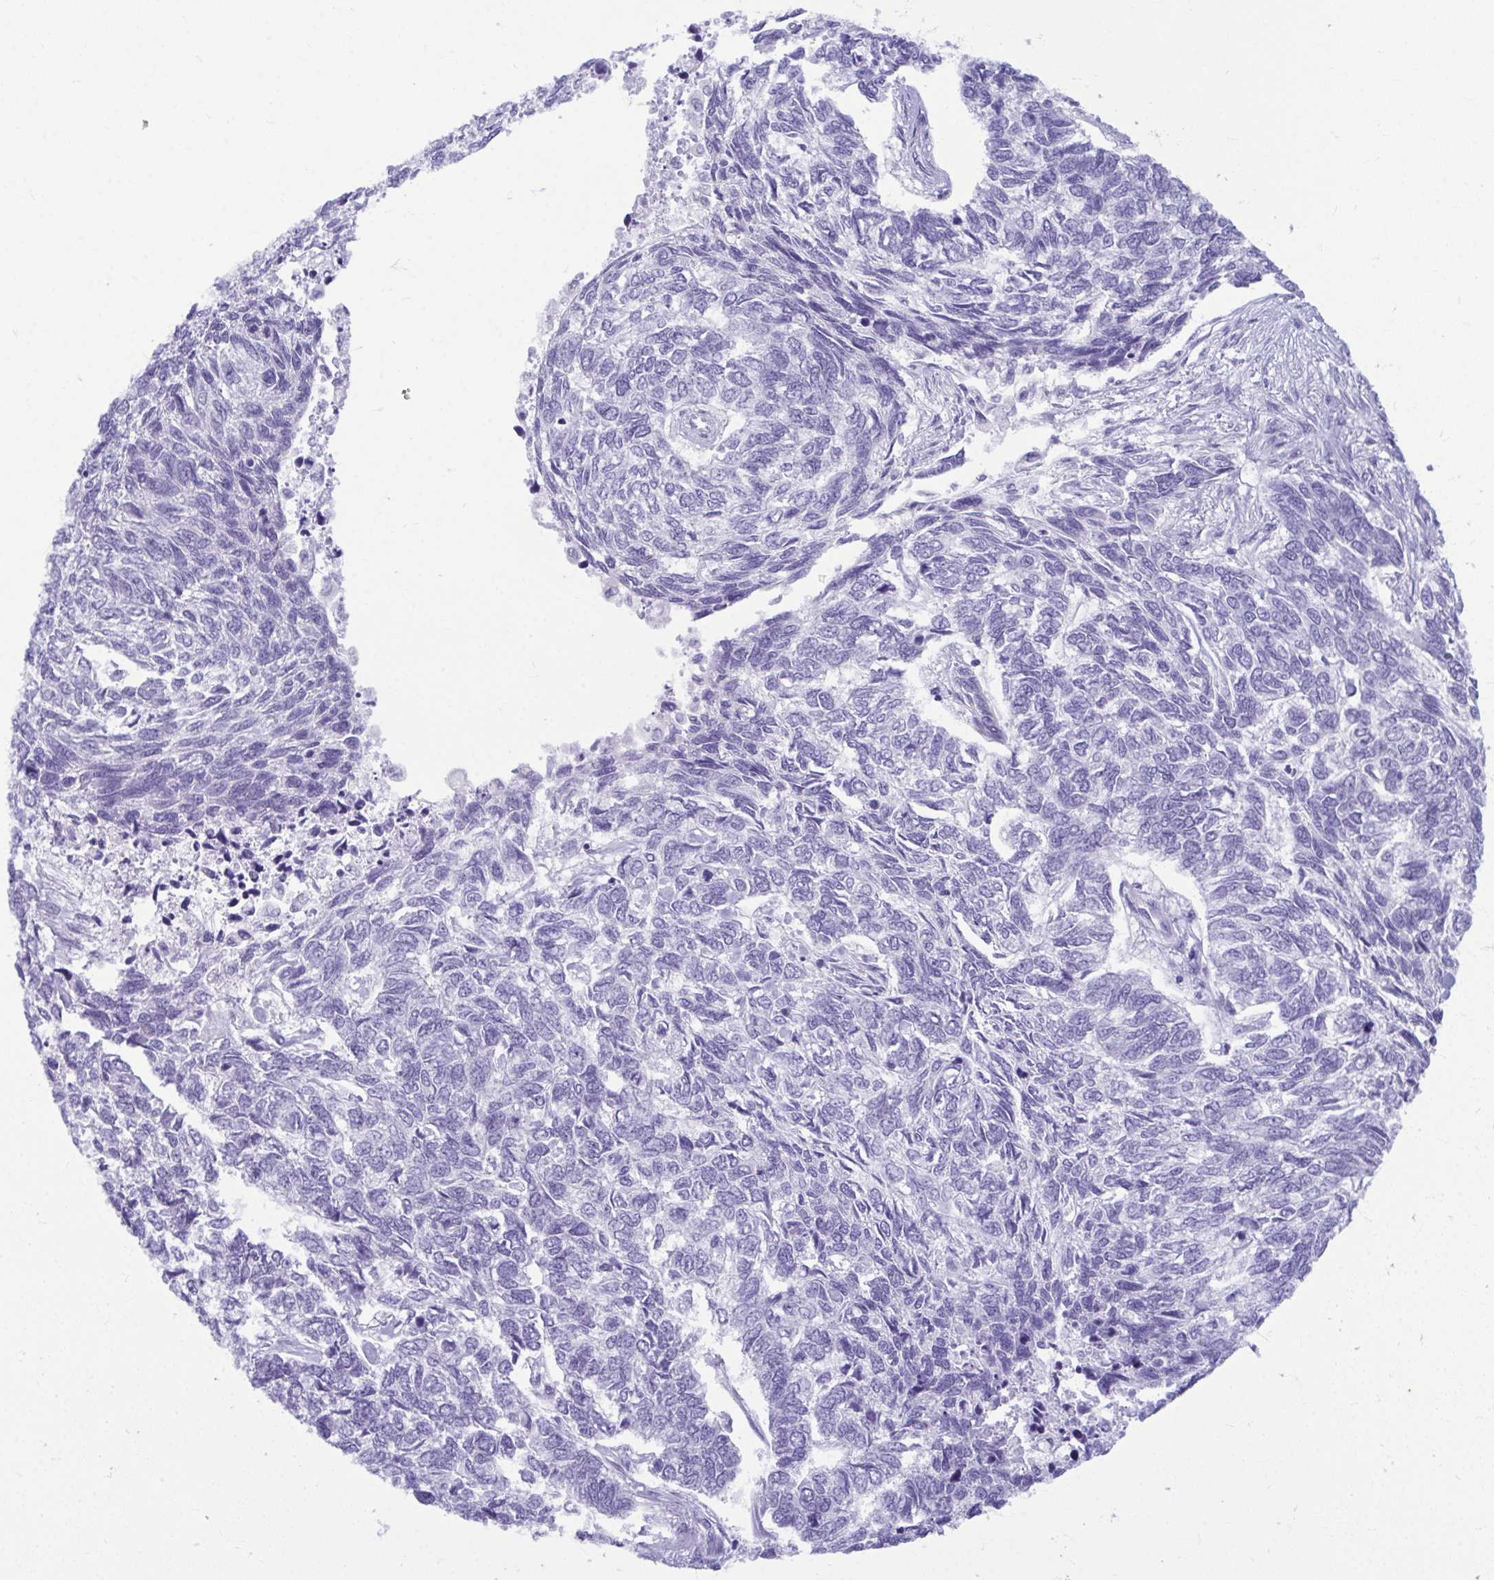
{"staining": {"intensity": "negative", "quantity": "none", "location": "none"}, "tissue": "skin cancer", "cell_type": "Tumor cells", "image_type": "cancer", "snomed": [{"axis": "morphology", "description": "Basal cell carcinoma"}, {"axis": "topography", "description": "Skin"}], "caption": "Immunohistochemical staining of skin basal cell carcinoma reveals no significant positivity in tumor cells. The staining is performed using DAB (3,3'-diaminobenzidine) brown chromogen with nuclei counter-stained in using hematoxylin.", "gene": "SERPINI1", "patient": {"sex": "female", "age": 65}}